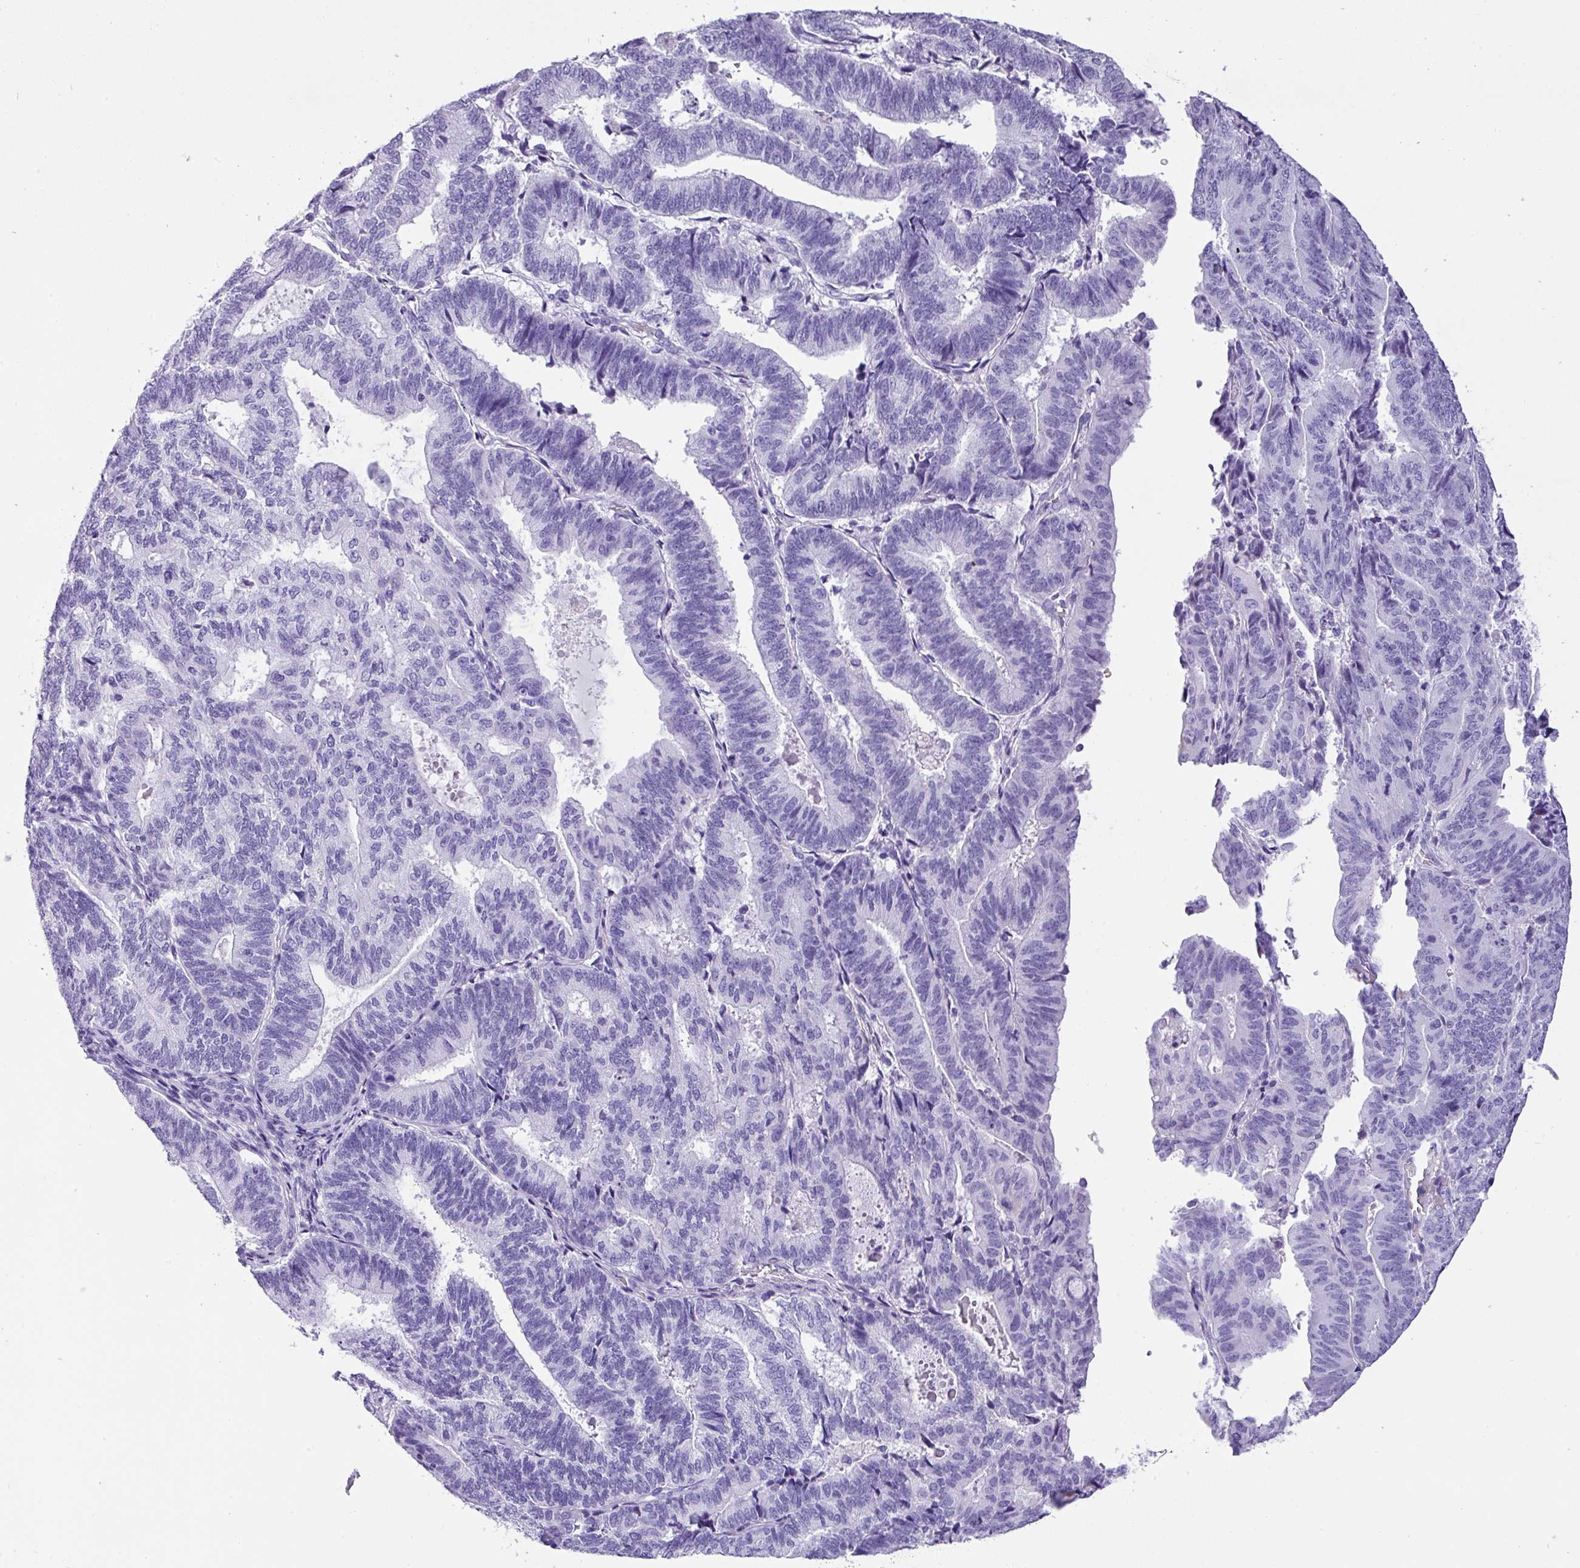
{"staining": {"intensity": "negative", "quantity": "none", "location": "none"}, "tissue": "endometrial cancer", "cell_type": "Tumor cells", "image_type": "cancer", "snomed": [{"axis": "morphology", "description": "Adenocarcinoma, NOS"}, {"axis": "topography", "description": "Endometrium"}], "caption": "Tumor cells show no significant protein staining in endometrial cancer (adenocarcinoma).", "gene": "MUC21", "patient": {"sex": "female", "age": 70}}